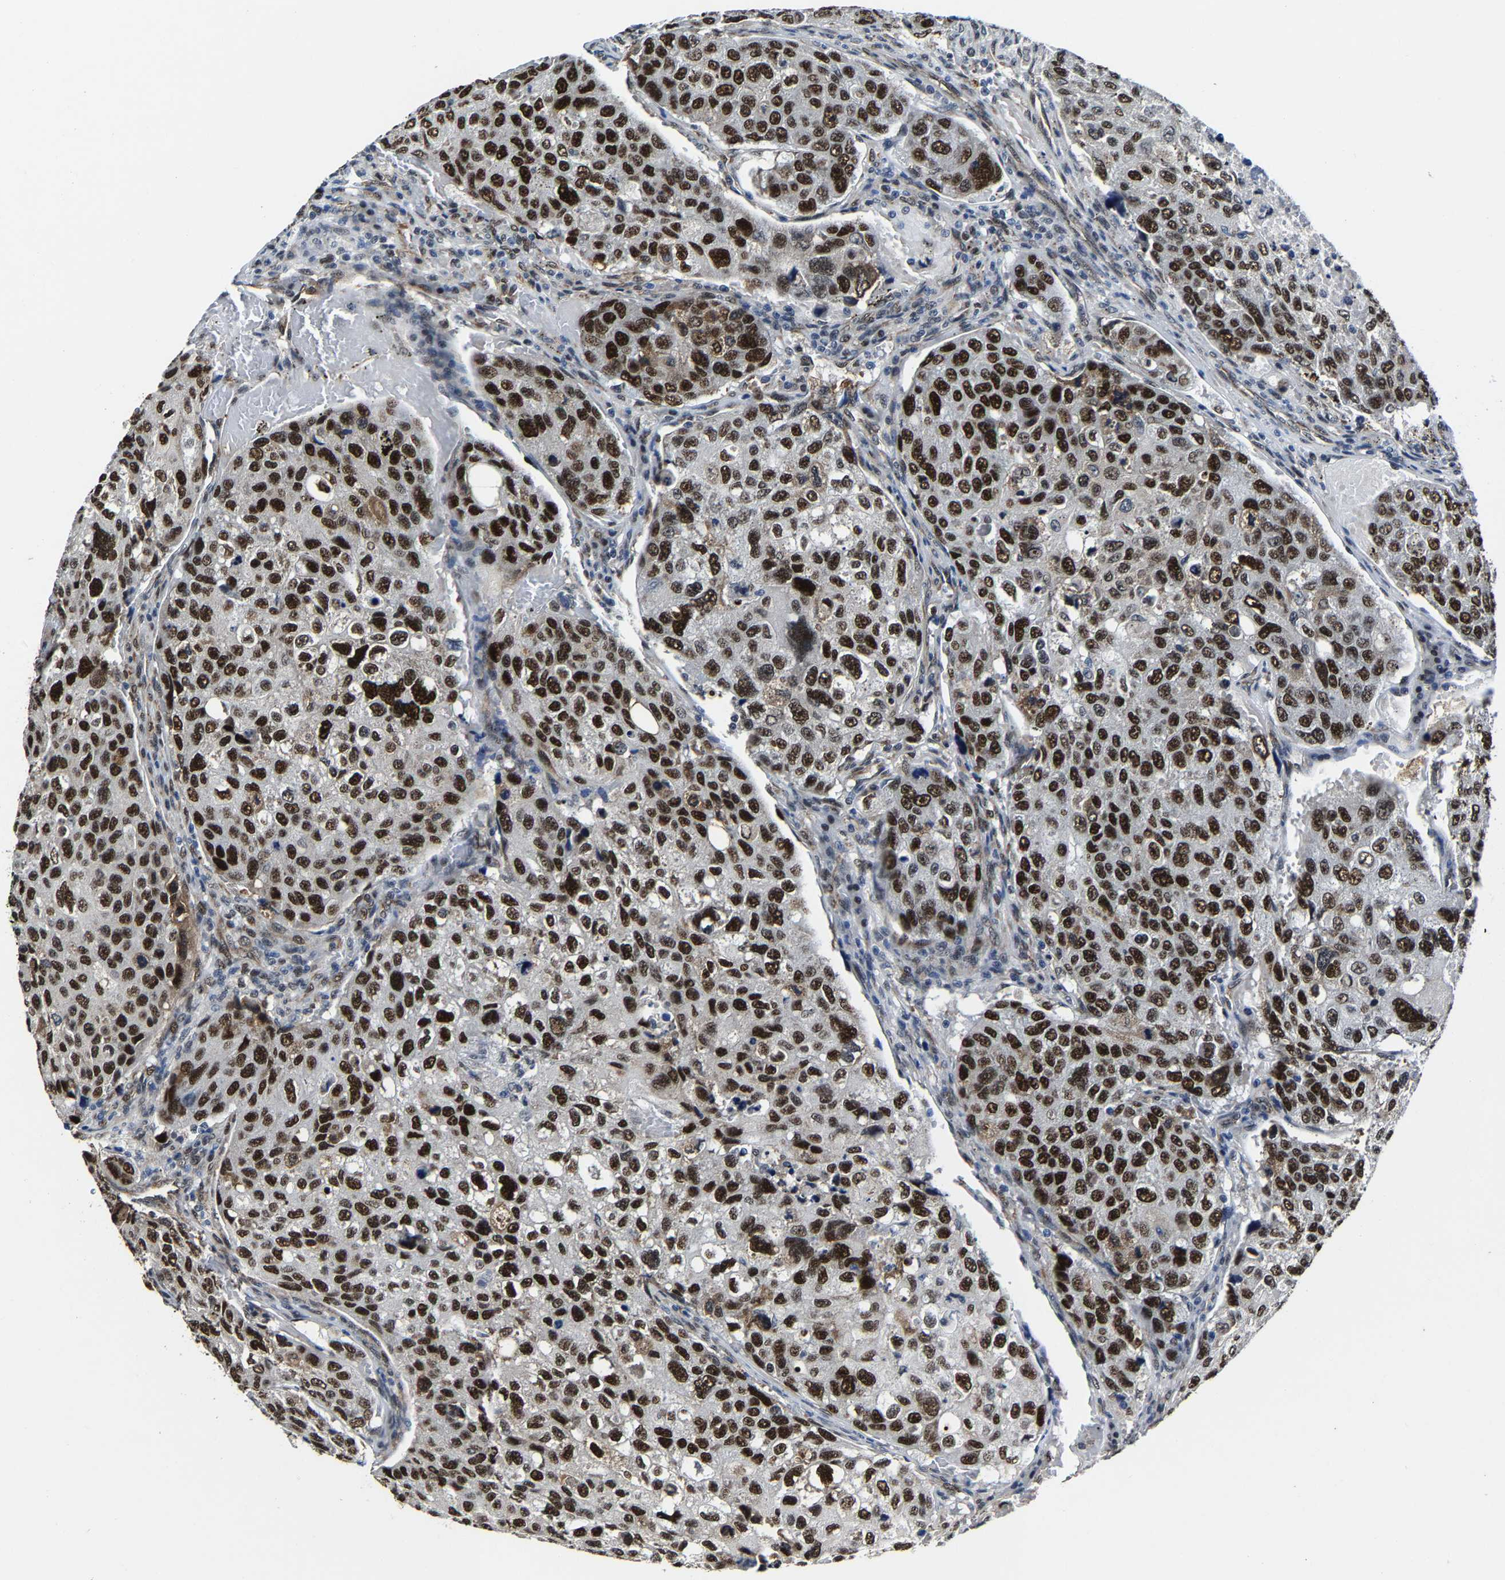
{"staining": {"intensity": "strong", "quantity": ">75%", "location": "nuclear"}, "tissue": "urothelial cancer", "cell_type": "Tumor cells", "image_type": "cancer", "snomed": [{"axis": "morphology", "description": "Urothelial carcinoma, High grade"}, {"axis": "topography", "description": "Lymph node"}, {"axis": "topography", "description": "Urinary bladder"}], "caption": "Protein positivity by immunohistochemistry demonstrates strong nuclear staining in about >75% of tumor cells in urothelial cancer.", "gene": "METTL1", "patient": {"sex": "male", "age": 51}}